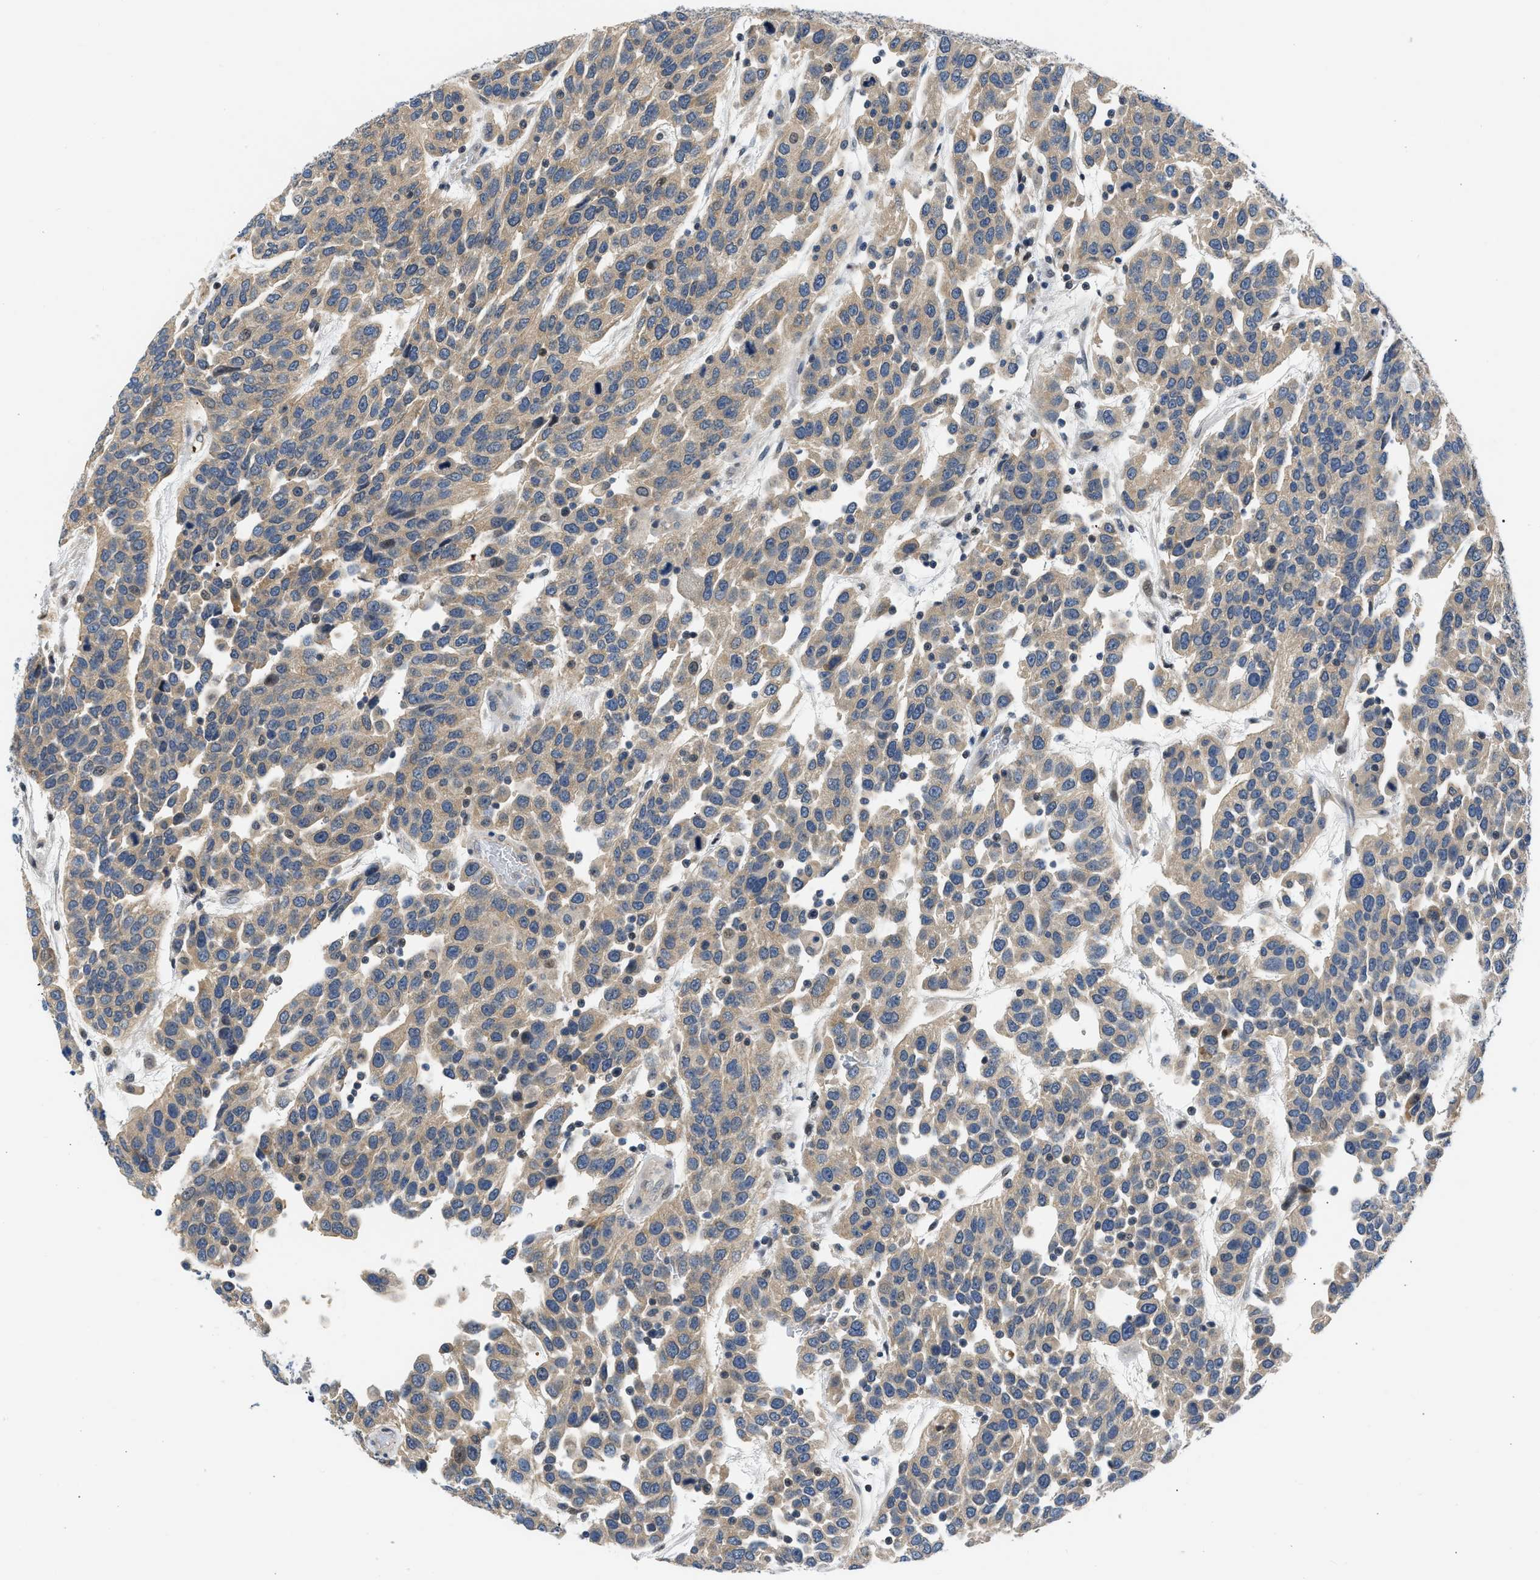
{"staining": {"intensity": "weak", "quantity": ">75%", "location": "cytoplasmic/membranous"}, "tissue": "urothelial cancer", "cell_type": "Tumor cells", "image_type": "cancer", "snomed": [{"axis": "morphology", "description": "Urothelial carcinoma, High grade"}, {"axis": "topography", "description": "Urinary bladder"}], "caption": "This image displays urothelial carcinoma (high-grade) stained with immunohistochemistry to label a protein in brown. The cytoplasmic/membranous of tumor cells show weak positivity for the protein. Nuclei are counter-stained blue.", "gene": "OLIG3", "patient": {"sex": "female", "age": 80}}